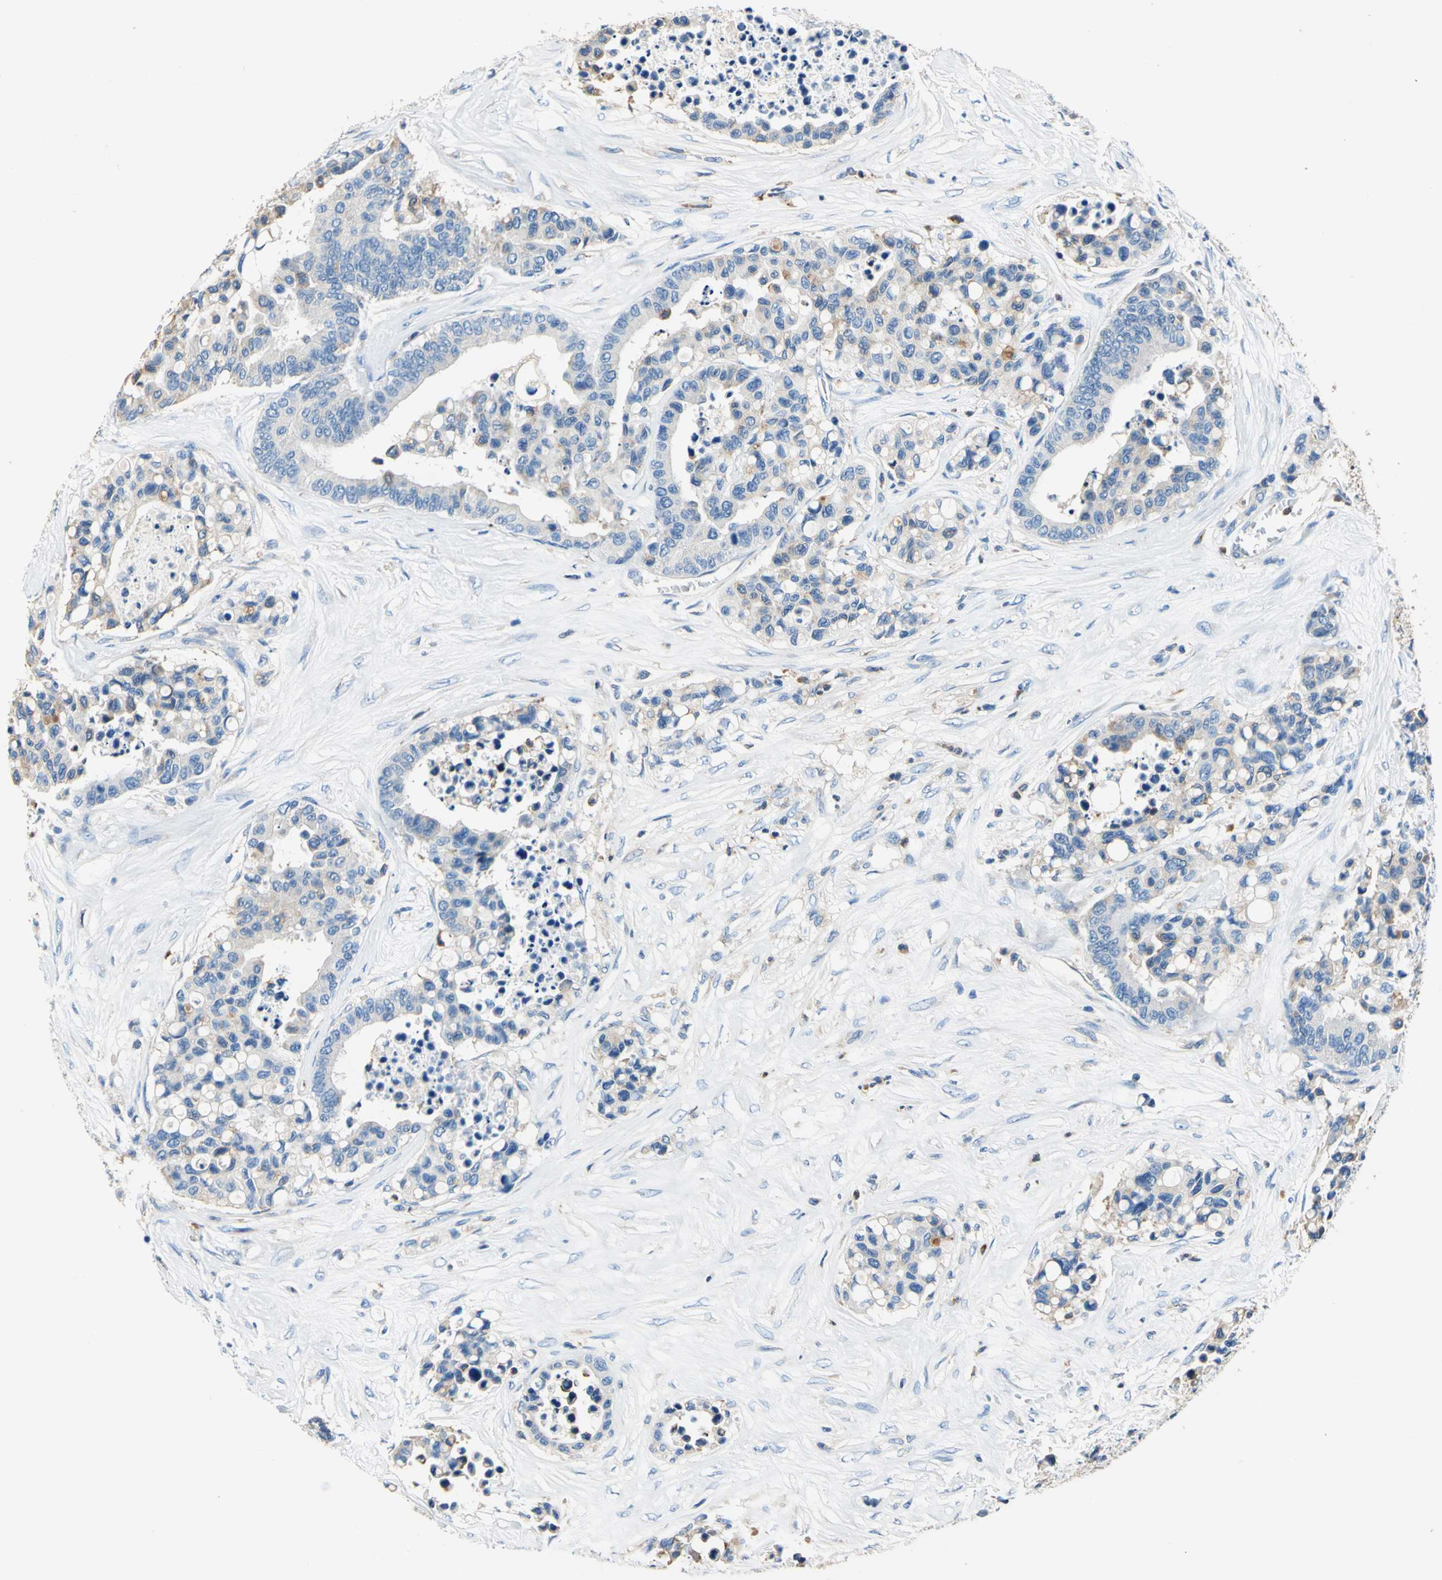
{"staining": {"intensity": "weak", "quantity": "<25%", "location": "cytoplasmic/membranous"}, "tissue": "colorectal cancer", "cell_type": "Tumor cells", "image_type": "cancer", "snomed": [{"axis": "morphology", "description": "Adenocarcinoma, NOS"}, {"axis": "topography", "description": "Colon"}], "caption": "Photomicrograph shows no protein expression in tumor cells of colorectal cancer tissue.", "gene": "SEPTIN6", "patient": {"sex": "male", "age": 82}}